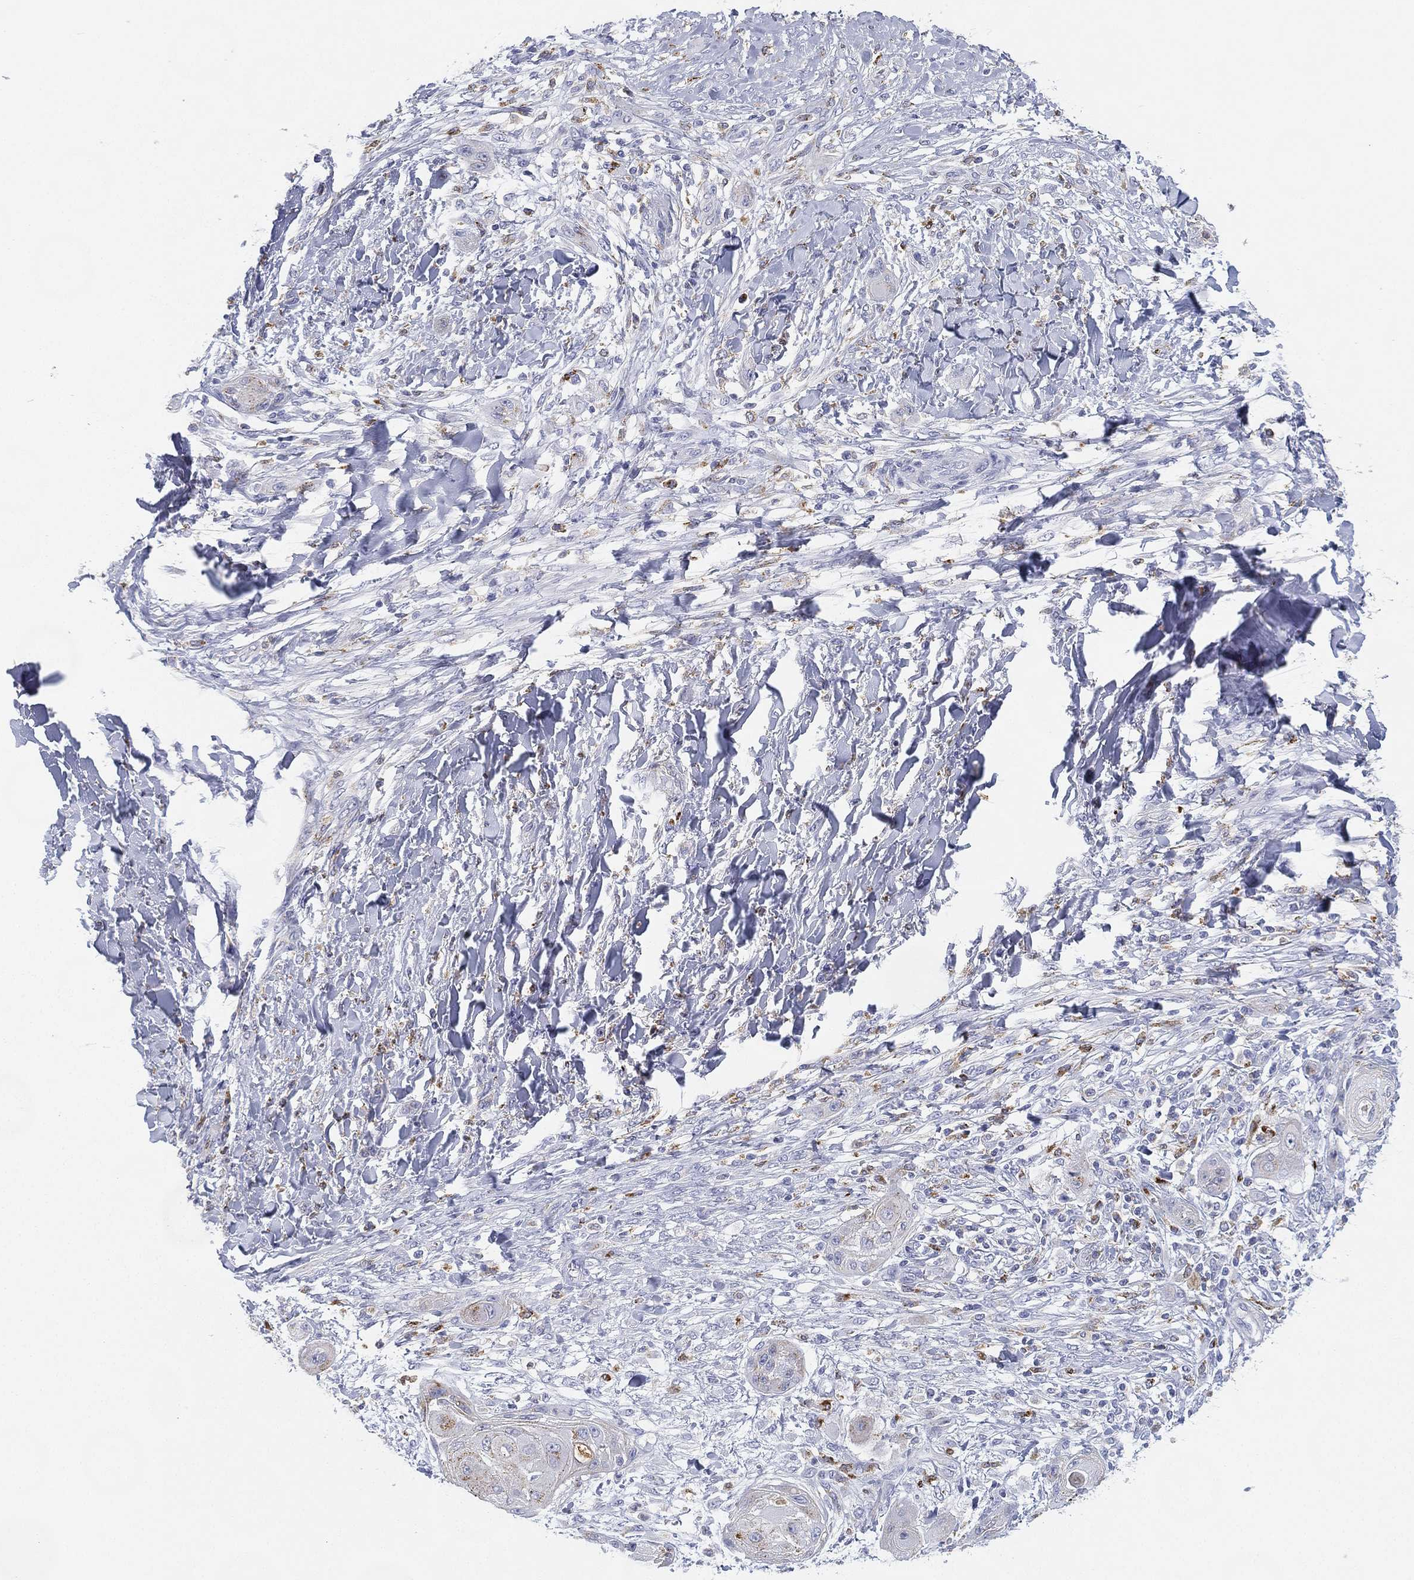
{"staining": {"intensity": "moderate", "quantity": "<25%", "location": "cytoplasmic/membranous"}, "tissue": "skin cancer", "cell_type": "Tumor cells", "image_type": "cancer", "snomed": [{"axis": "morphology", "description": "Squamous cell carcinoma, NOS"}, {"axis": "topography", "description": "Skin"}], "caption": "The micrograph reveals immunohistochemical staining of skin cancer. There is moderate cytoplasmic/membranous positivity is appreciated in approximately <25% of tumor cells.", "gene": "NPC2", "patient": {"sex": "male", "age": 62}}